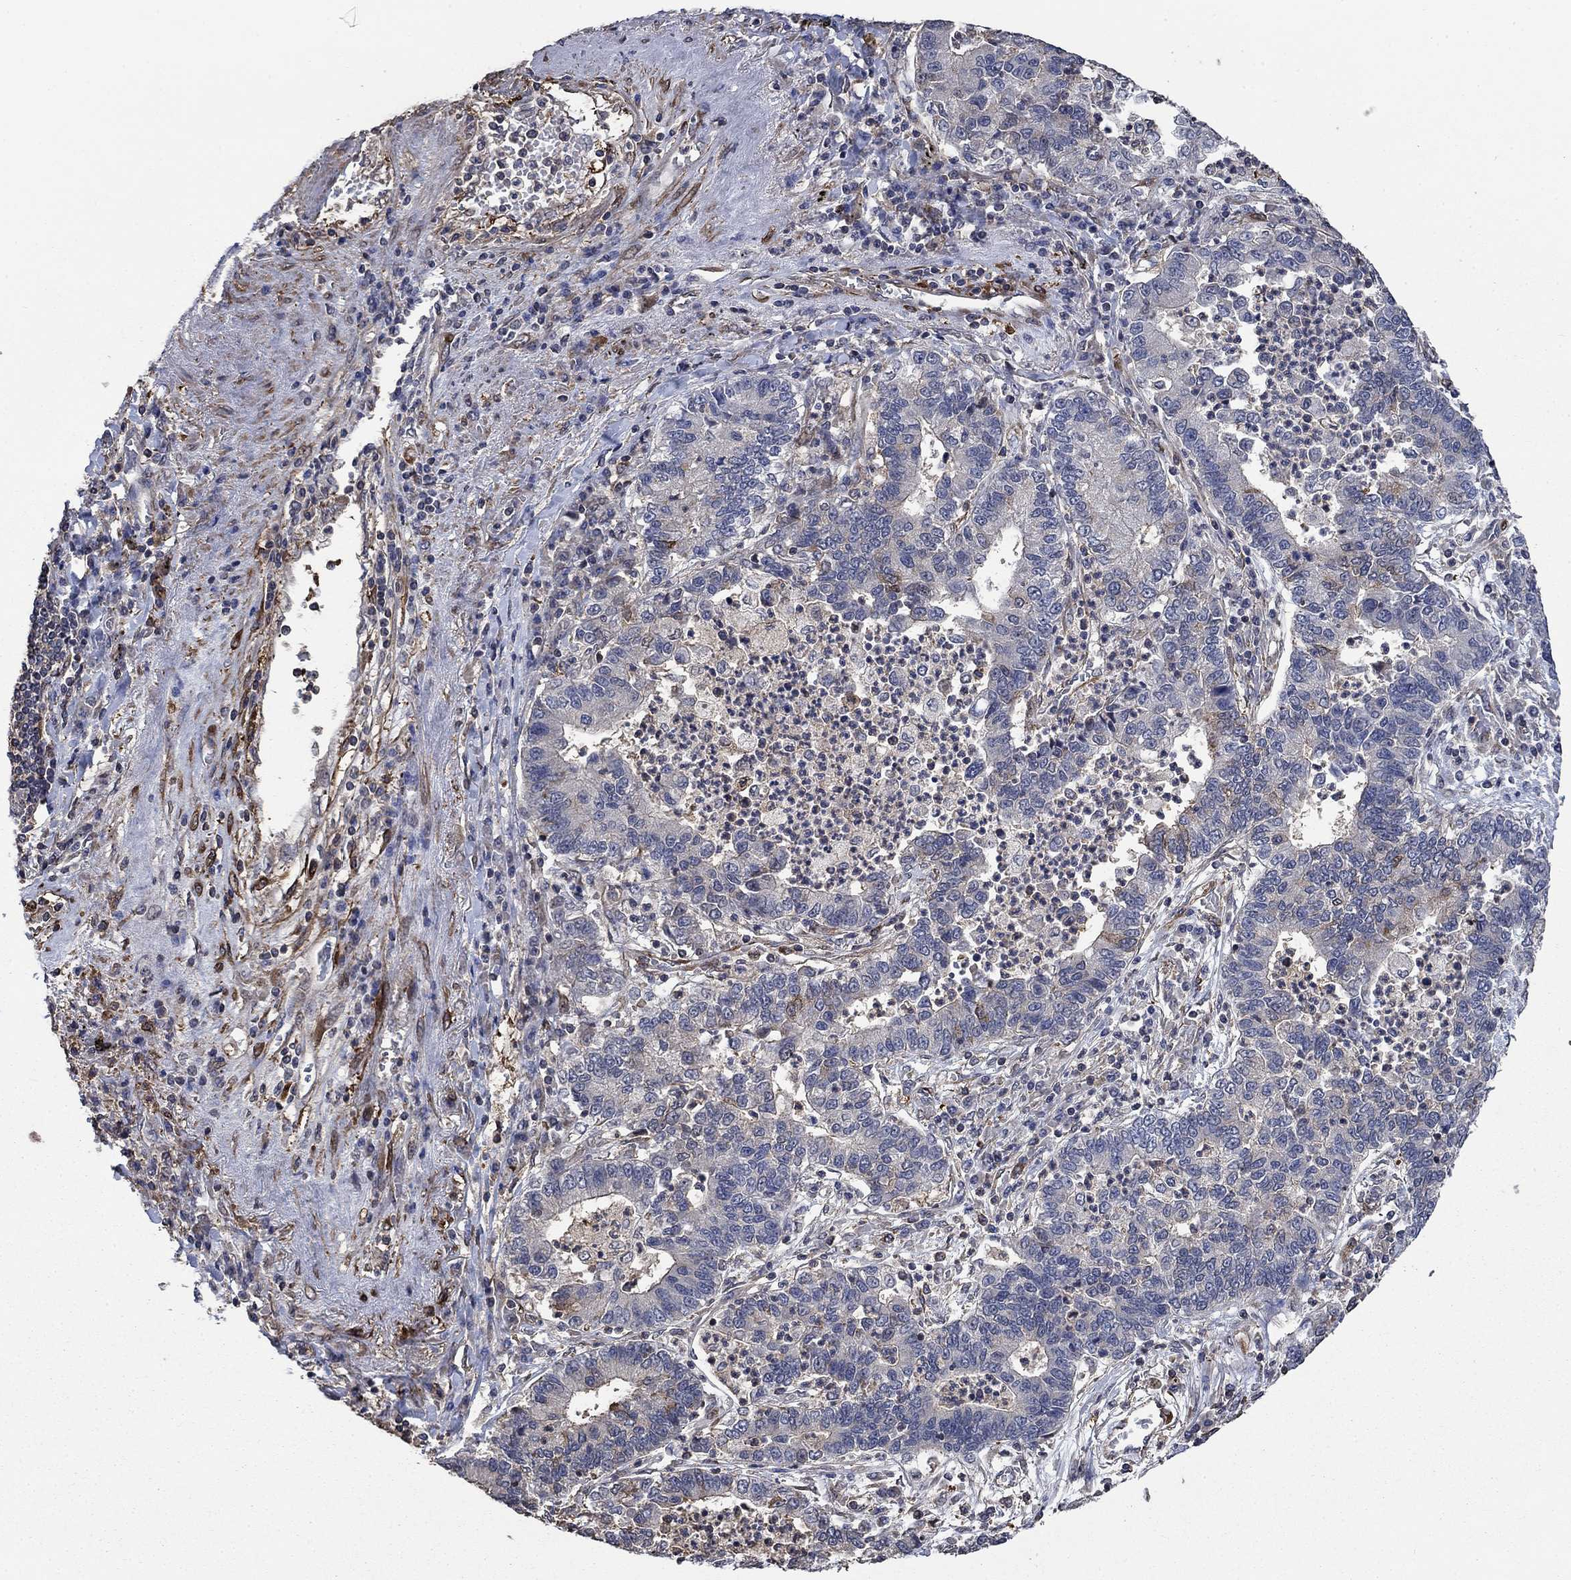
{"staining": {"intensity": "negative", "quantity": "none", "location": "none"}, "tissue": "lung cancer", "cell_type": "Tumor cells", "image_type": "cancer", "snomed": [{"axis": "morphology", "description": "Adenocarcinoma, NOS"}, {"axis": "topography", "description": "Lung"}], "caption": "Human lung cancer stained for a protein using IHC exhibits no positivity in tumor cells.", "gene": "PDE3A", "patient": {"sex": "female", "age": 57}}